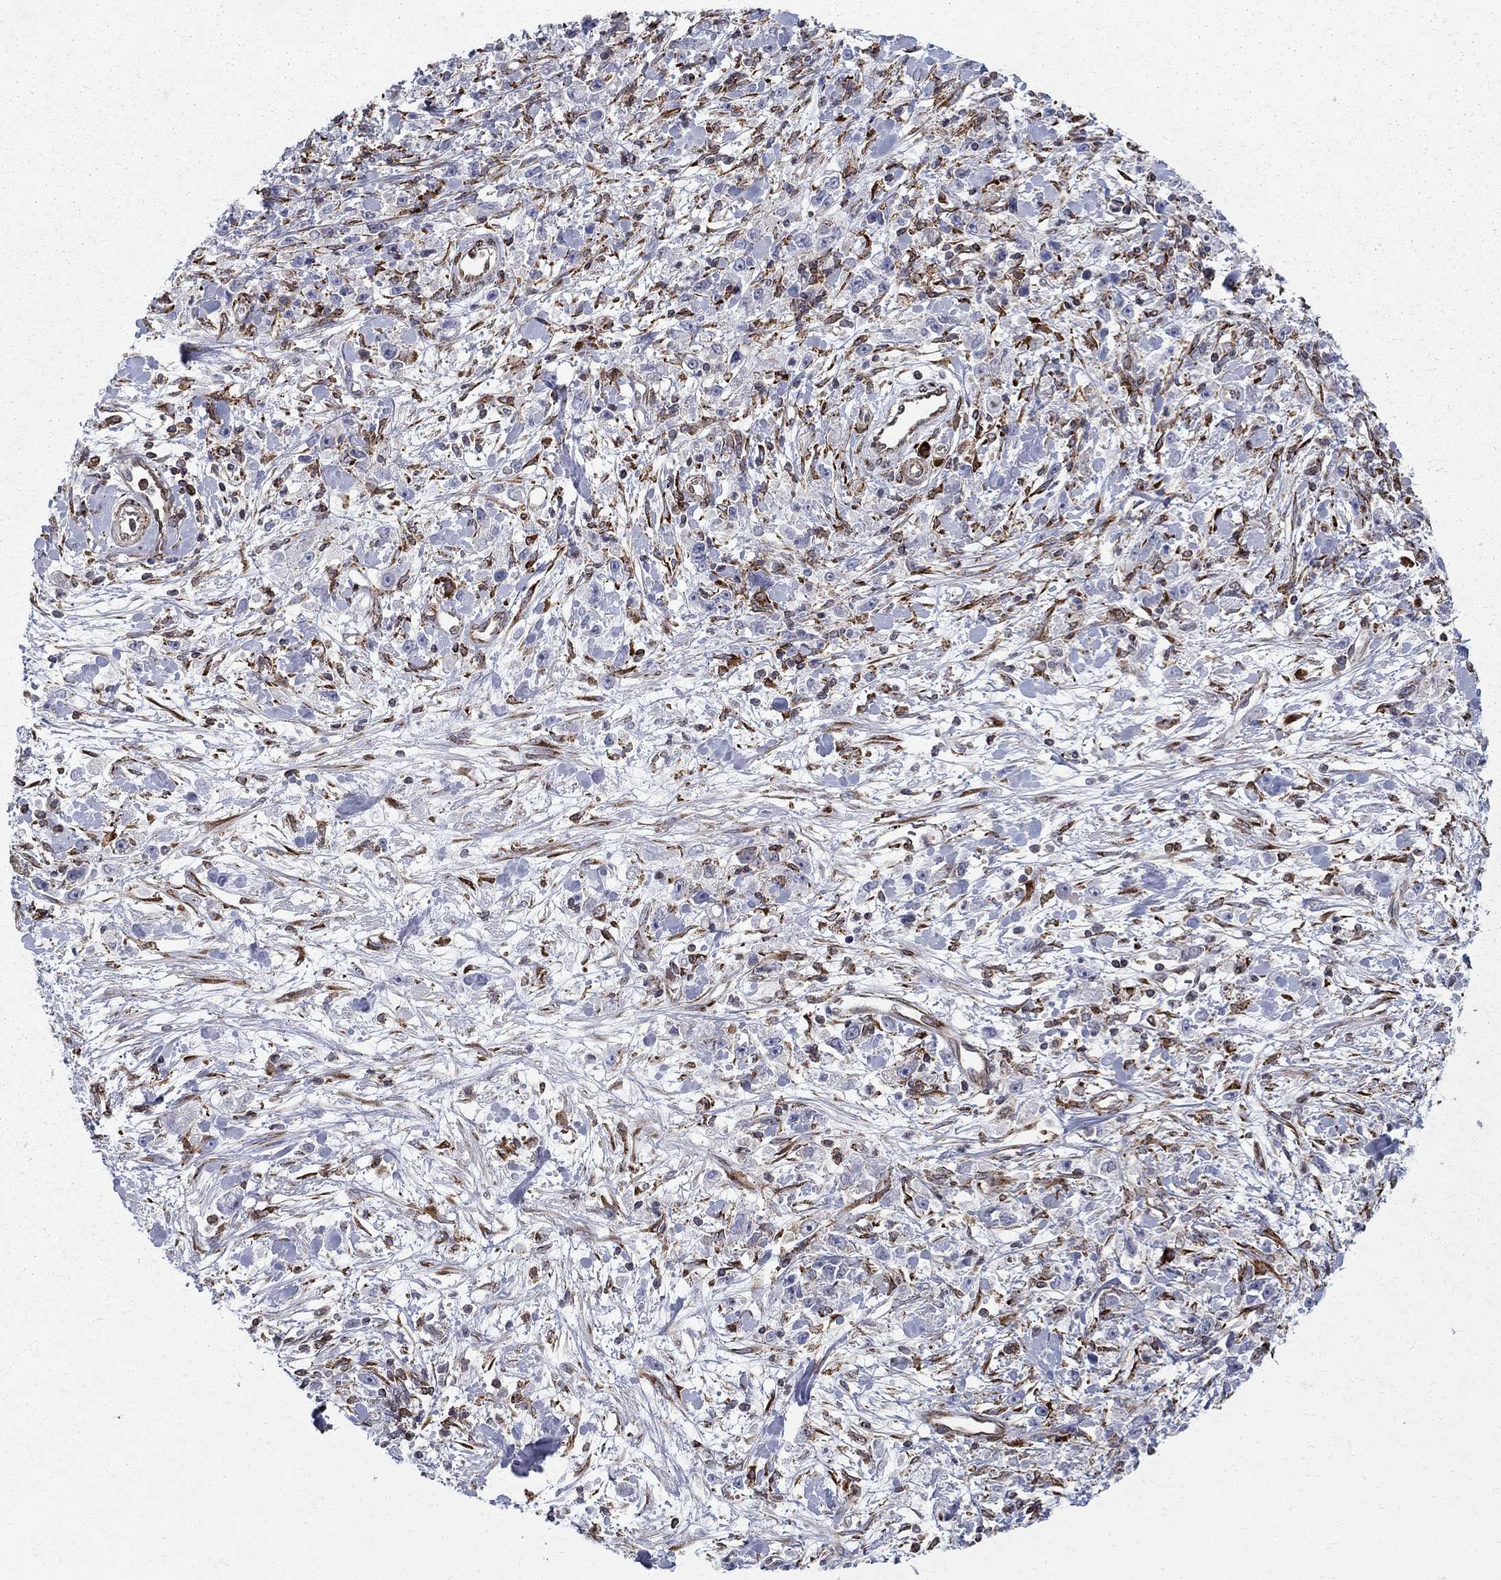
{"staining": {"intensity": "negative", "quantity": "none", "location": "none"}, "tissue": "stomach cancer", "cell_type": "Tumor cells", "image_type": "cancer", "snomed": [{"axis": "morphology", "description": "Adenocarcinoma, NOS"}, {"axis": "topography", "description": "Stomach"}], "caption": "Tumor cells show no significant protein staining in stomach cancer (adenocarcinoma).", "gene": "CAB39L", "patient": {"sex": "female", "age": 59}}